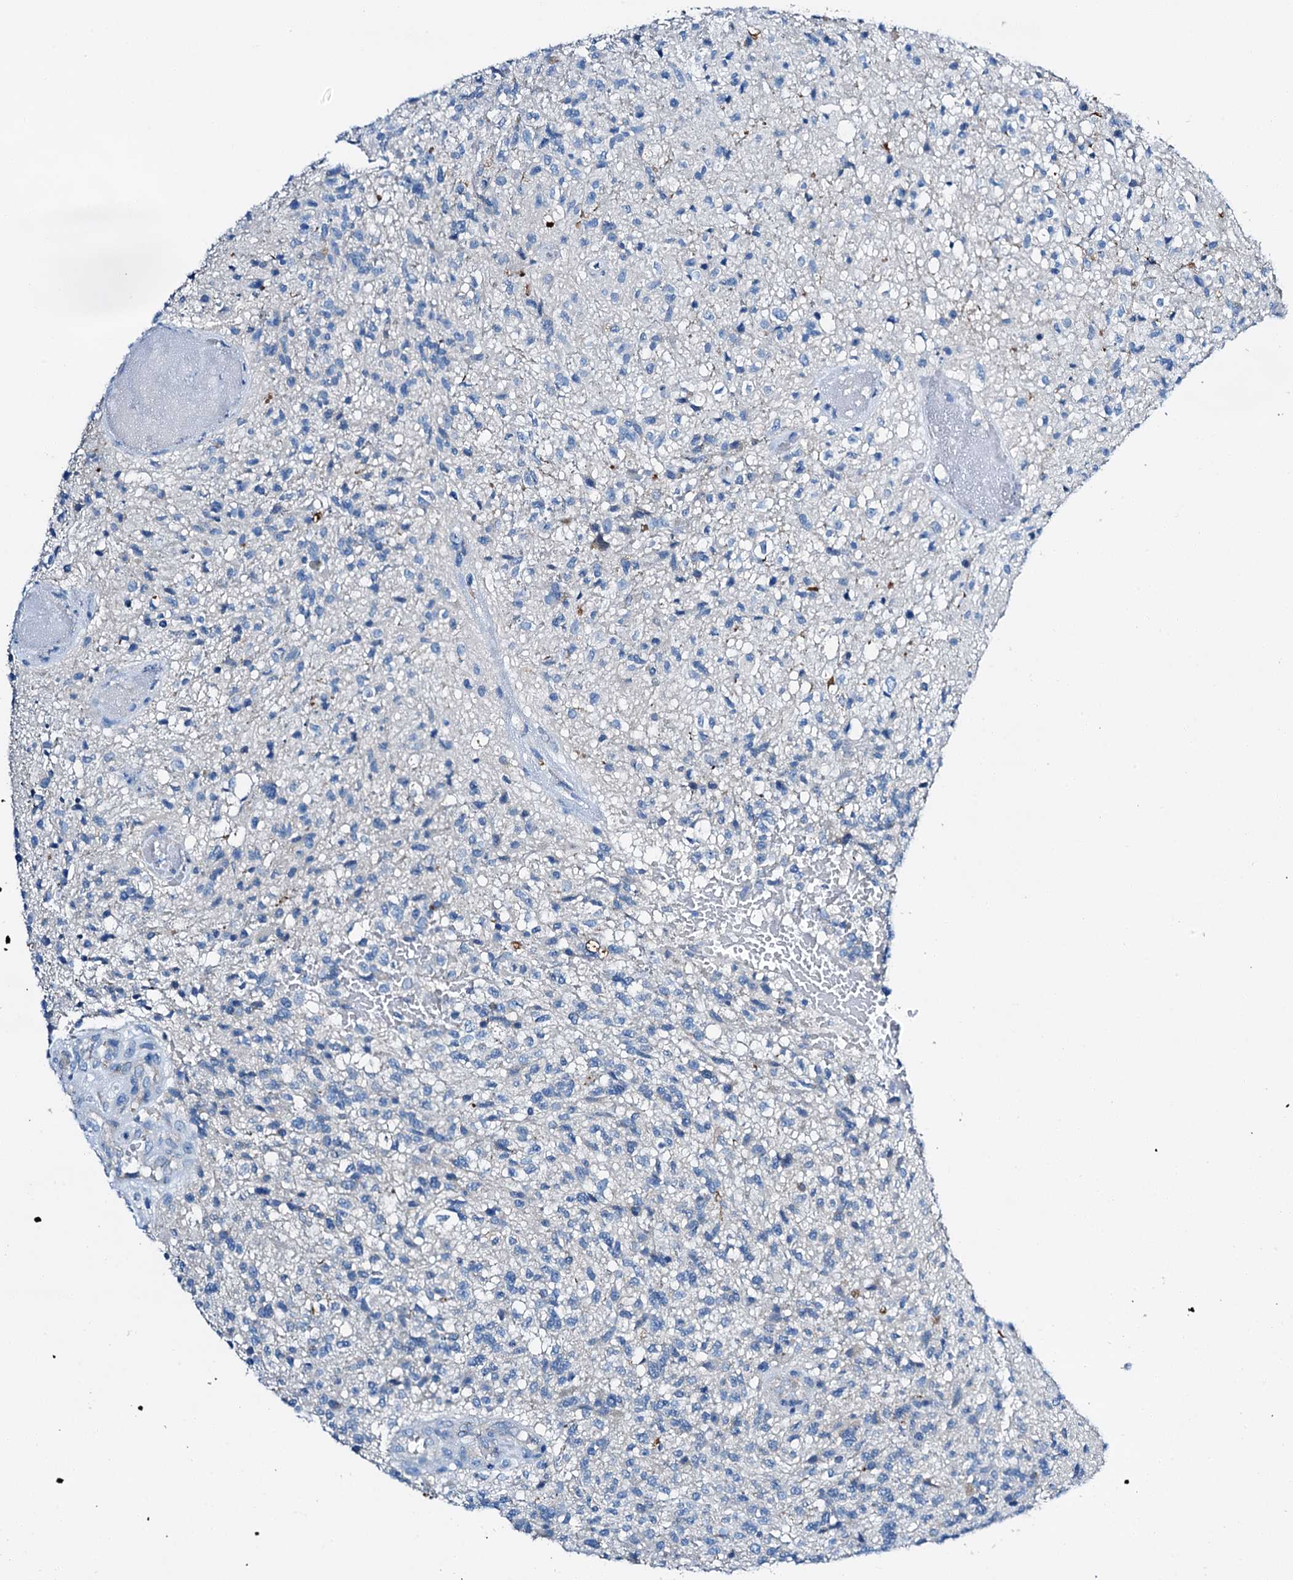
{"staining": {"intensity": "negative", "quantity": "none", "location": "none"}, "tissue": "glioma", "cell_type": "Tumor cells", "image_type": "cancer", "snomed": [{"axis": "morphology", "description": "Glioma, malignant, High grade"}, {"axis": "topography", "description": "Brain"}], "caption": "High magnification brightfield microscopy of glioma stained with DAB (brown) and counterstained with hematoxylin (blue): tumor cells show no significant positivity.", "gene": "C1QTNF4", "patient": {"sex": "male", "age": 56}}